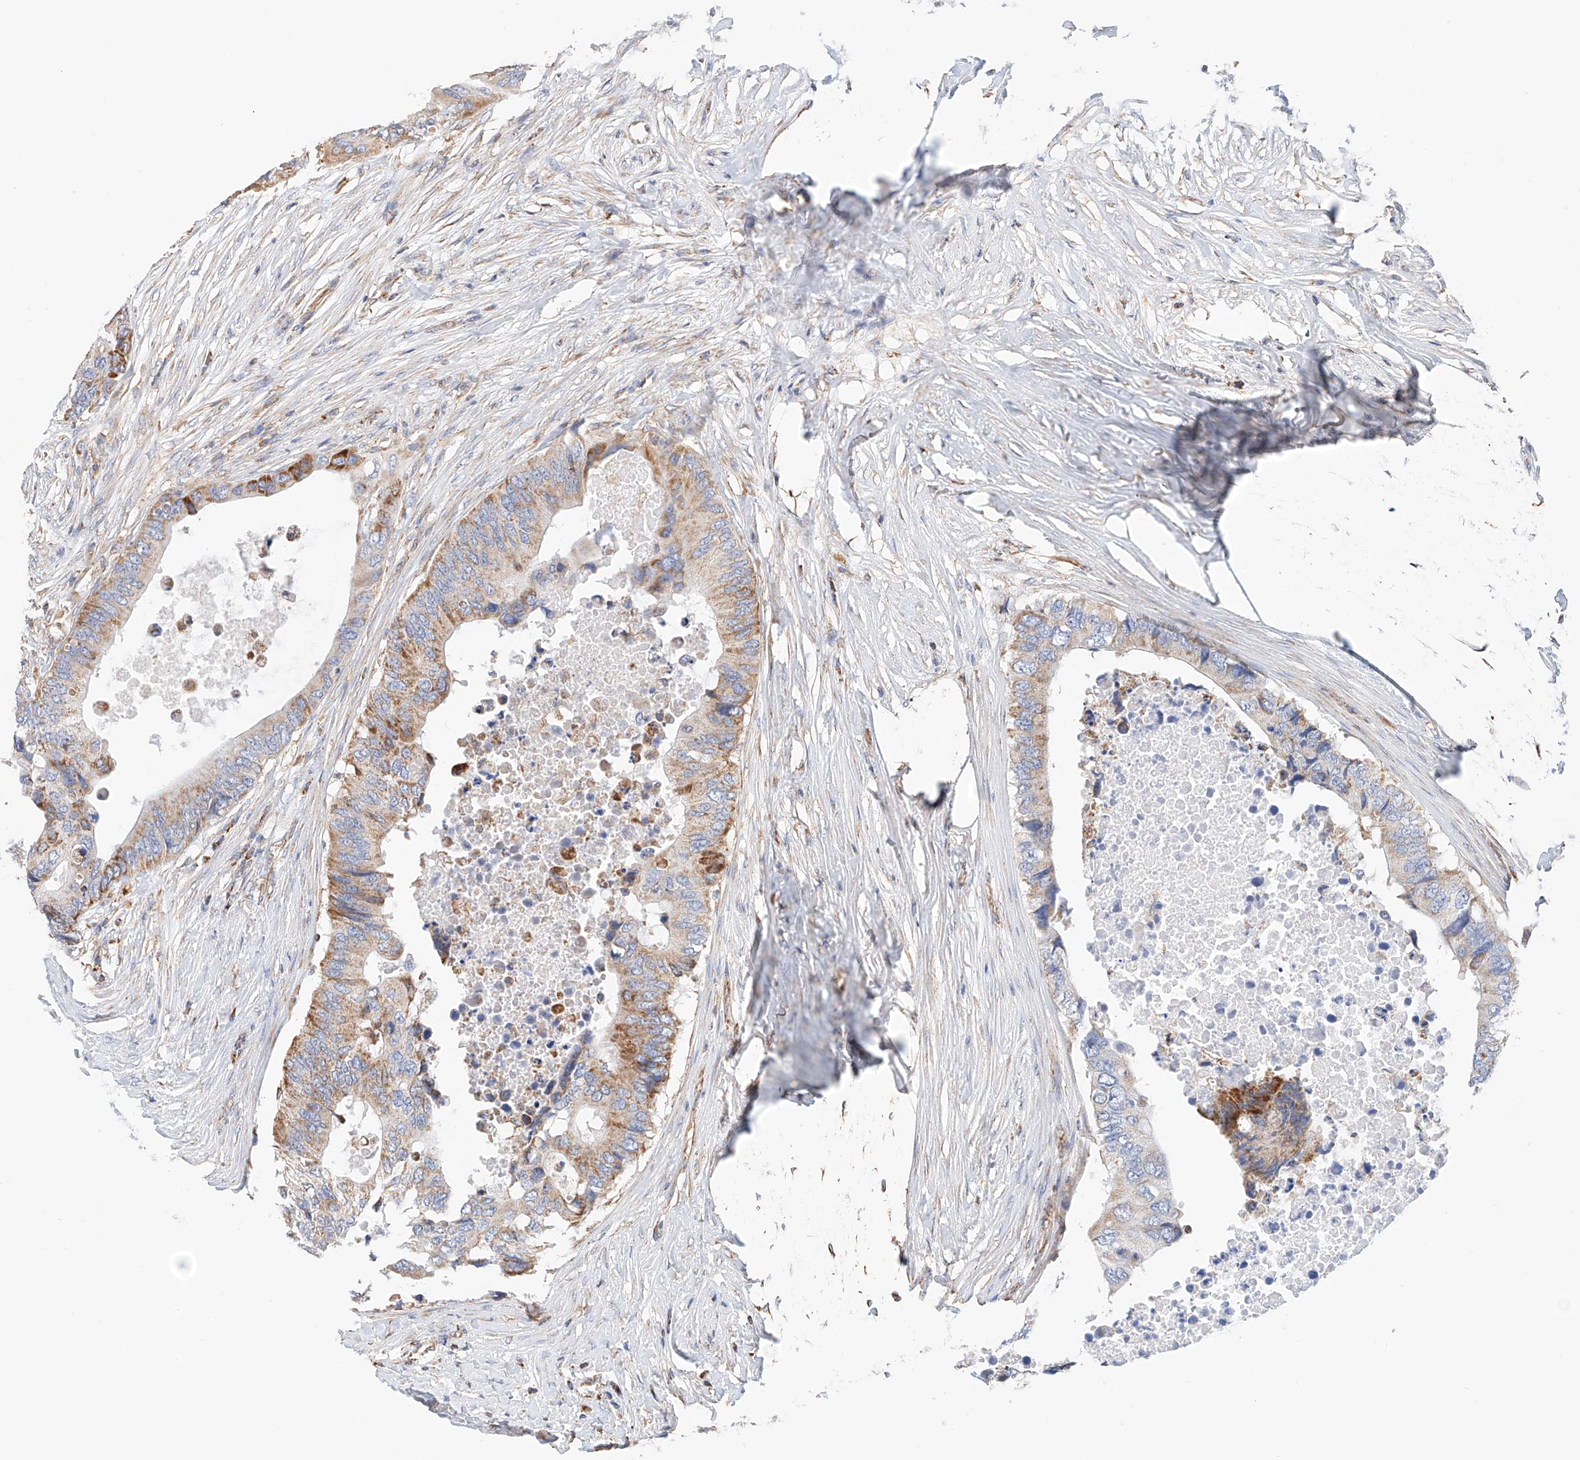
{"staining": {"intensity": "moderate", "quantity": "25%-75%", "location": "cytoplasmic/membranous"}, "tissue": "colorectal cancer", "cell_type": "Tumor cells", "image_type": "cancer", "snomed": [{"axis": "morphology", "description": "Adenocarcinoma, NOS"}, {"axis": "topography", "description": "Colon"}], "caption": "Human colorectal adenocarcinoma stained with a brown dye demonstrates moderate cytoplasmic/membranous positive expression in approximately 25%-75% of tumor cells.", "gene": "NDUFV3", "patient": {"sex": "male", "age": 71}}